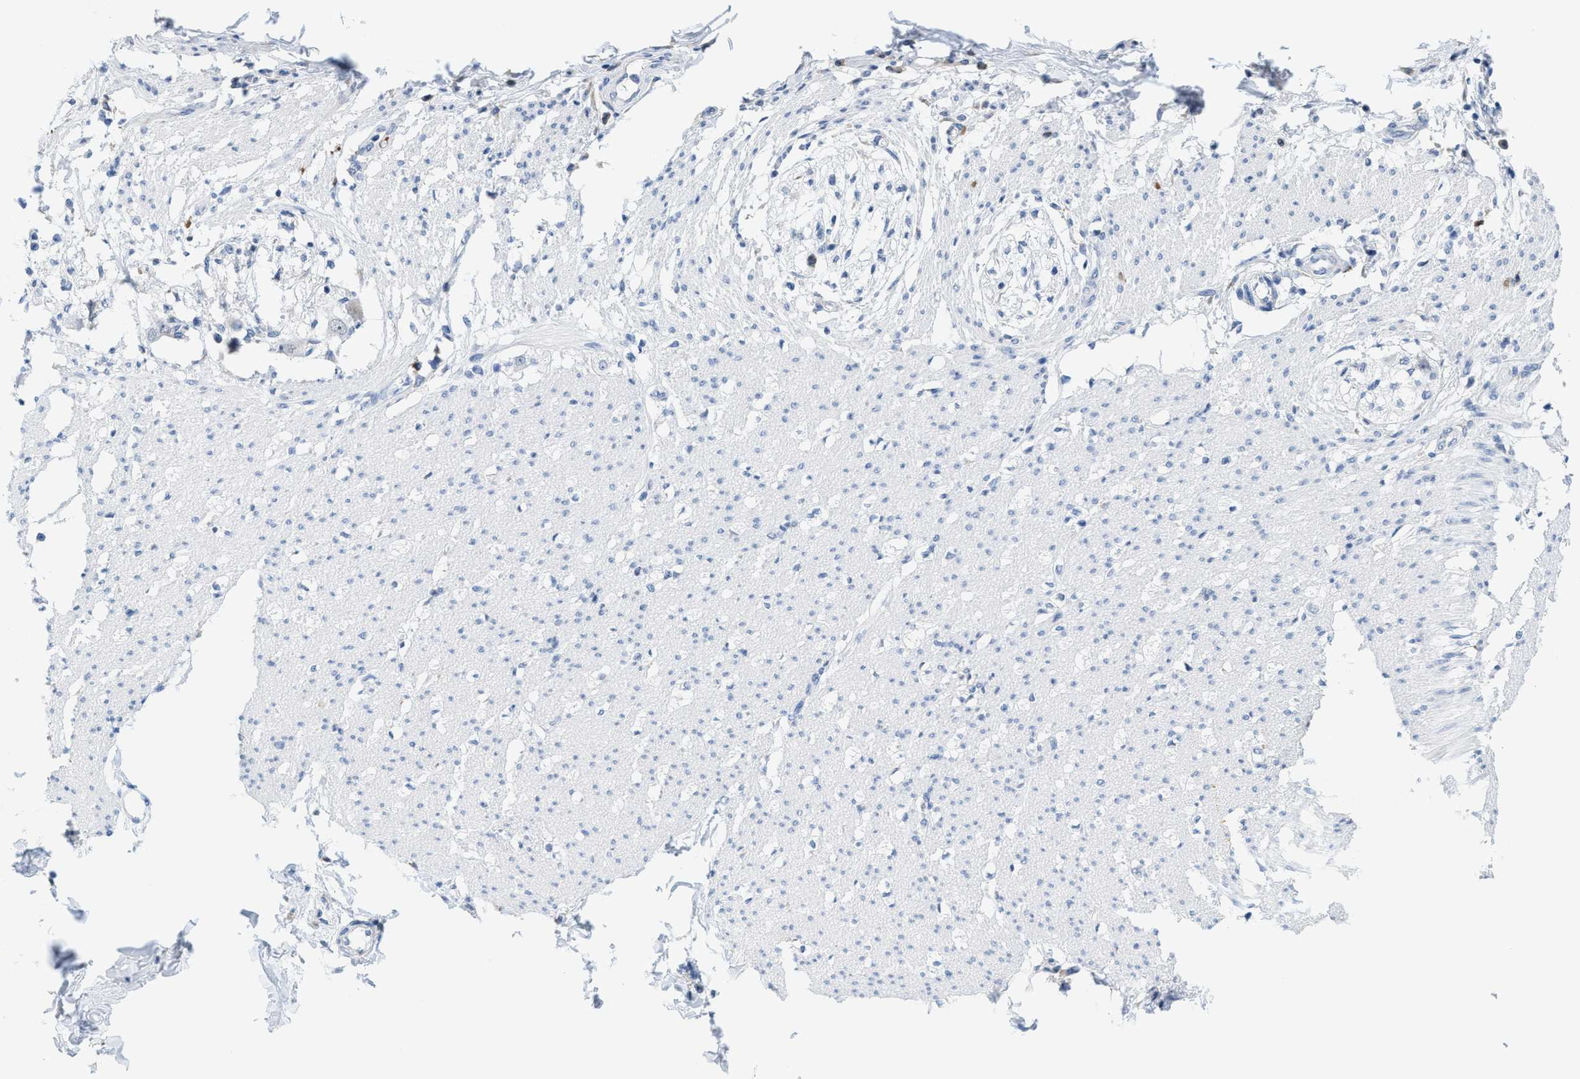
{"staining": {"intensity": "negative", "quantity": "none", "location": "none"}, "tissue": "smooth muscle", "cell_type": "Smooth muscle cells", "image_type": "normal", "snomed": [{"axis": "morphology", "description": "Normal tissue, NOS"}, {"axis": "morphology", "description": "Adenocarcinoma, NOS"}, {"axis": "topography", "description": "Colon"}, {"axis": "topography", "description": "Peripheral nerve tissue"}], "caption": "This is an immunohistochemistry image of benign human smooth muscle. There is no expression in smooth muscle cells.", "gene": "KIFC3", "patient": {"sex": "male", "age": 14}}